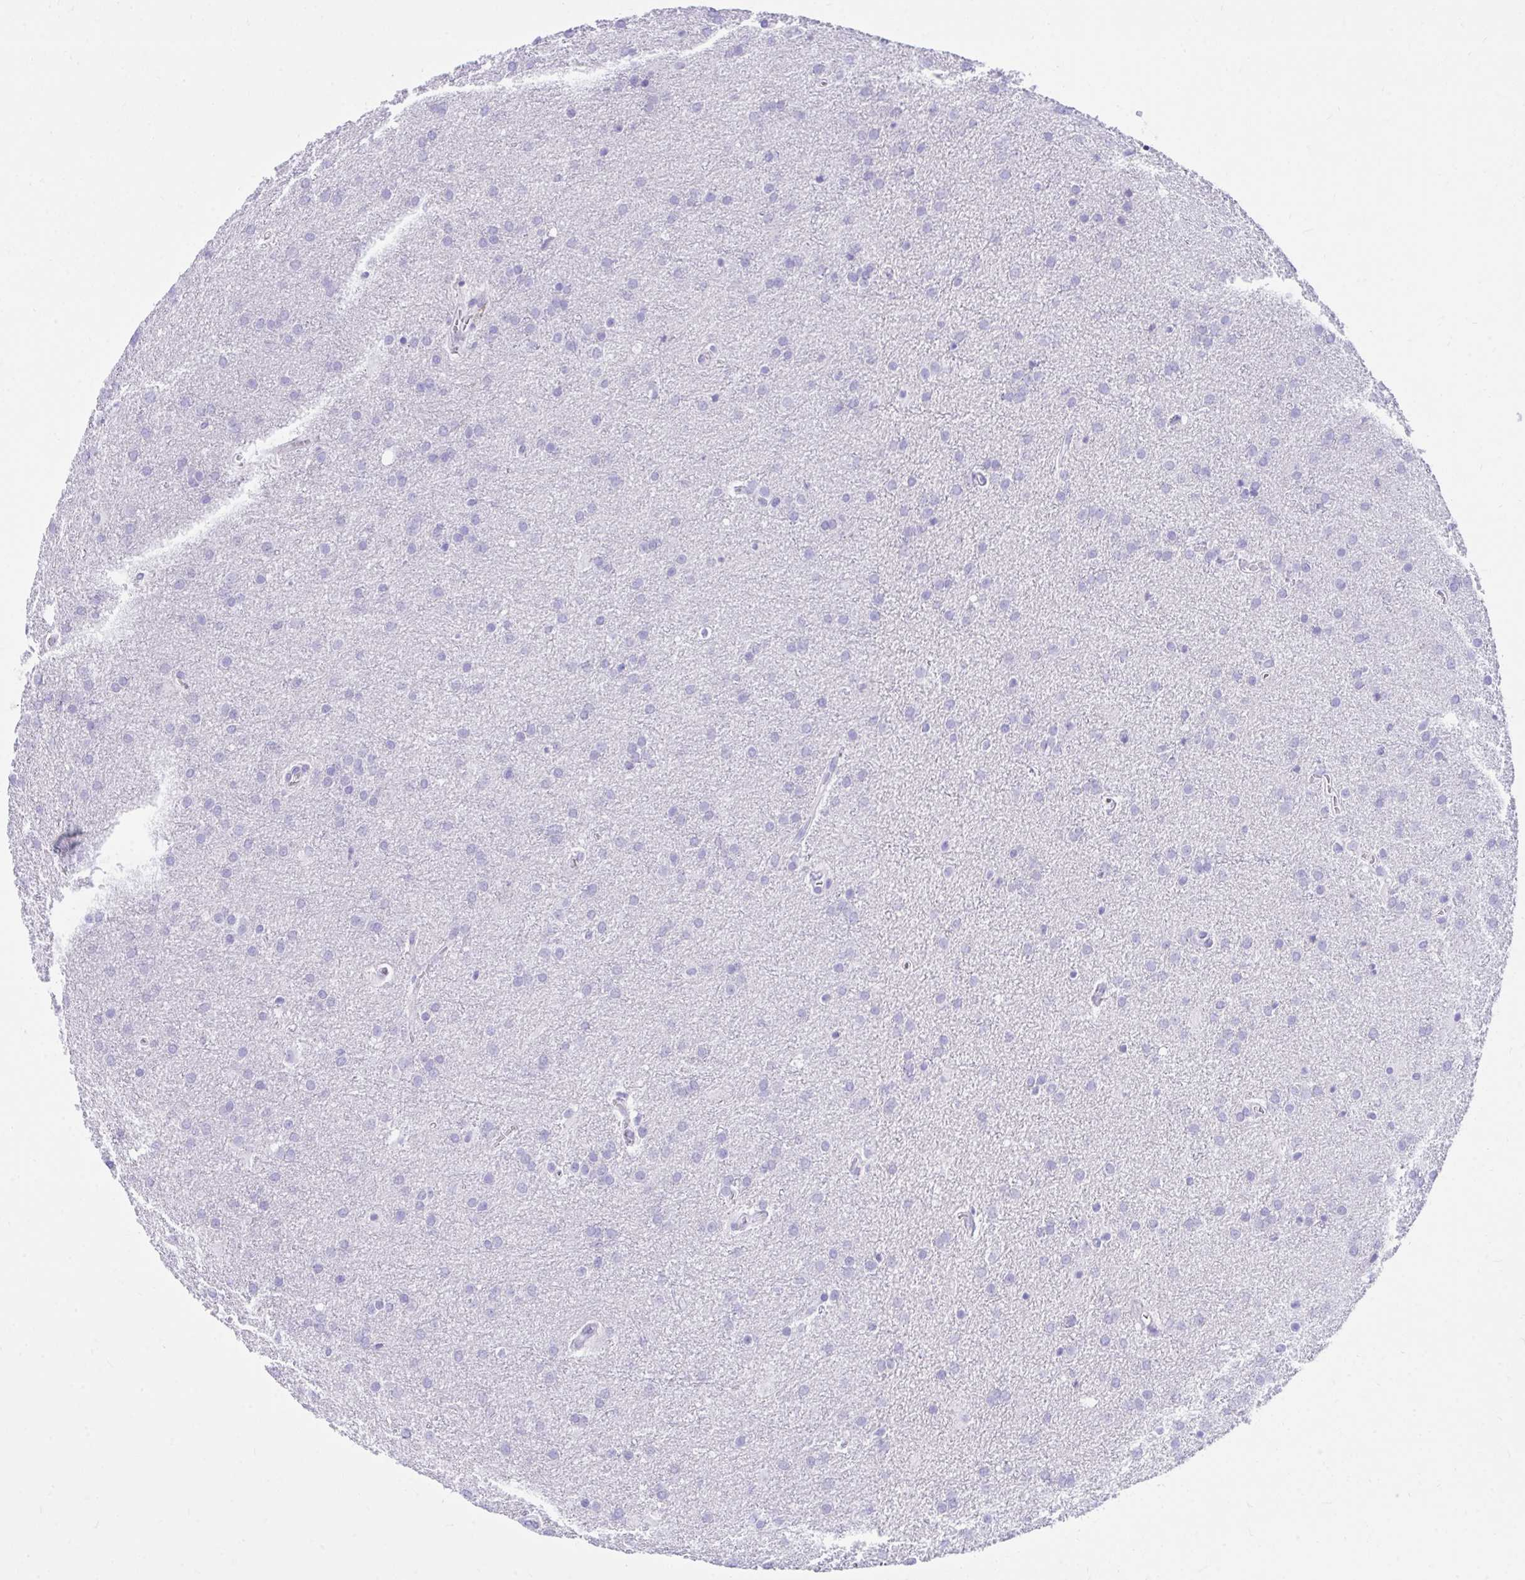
{"staining": {"intensity": "negative", "quantity": "none", "location": "none"}, "tissue": "glioma", "cell_type": "Tumor cells", "image_type": "cancer", "snomed": [{"axis": "morphology", "description": "Glioma, malignant, Low grade"}, {"axis": "topography", "description": "Brain"}], "caption": "Histopathology image shows no protein expression in tumor cells of glioma tissue.", "gene": "KCNN4", "patient": {"sex": "female", "age": 32}}